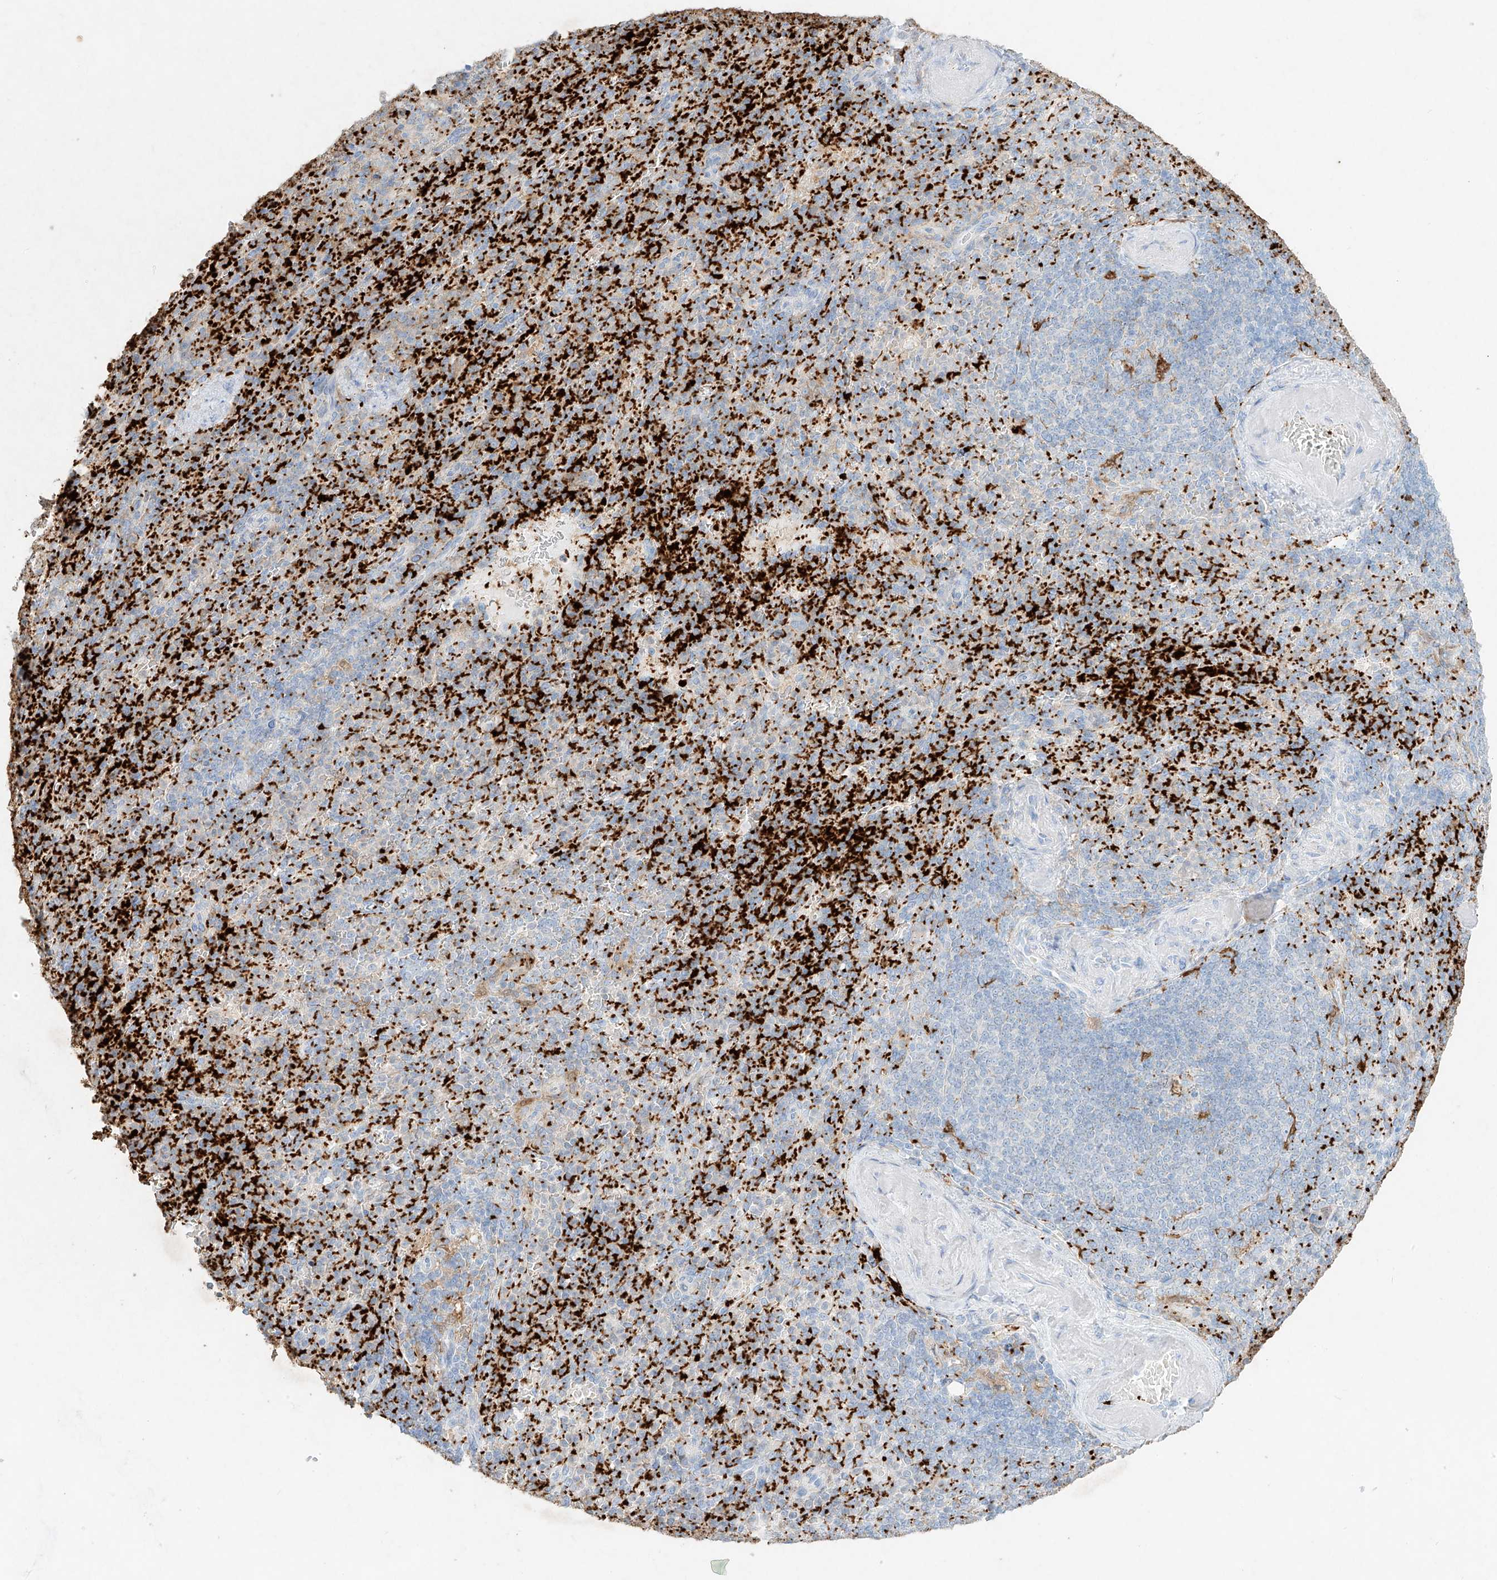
{"staining": {"intensity": "negative", "quantity": "none", "location": "none"}, "tissue": "spleen", "cell_type": "Cells in red pulp", "image_type": "normal", "snomed": [{"axis": "morphology", "description": "Normal tissue, NOS"}, {"axis": "topography", "description": "Spleen"}], "caption": "Human spleen stained for a protein using IHC reveals no positivity in cells in red pulp.", "gene": "PLEK", "patient": {"sex": "female", "age": 74}}